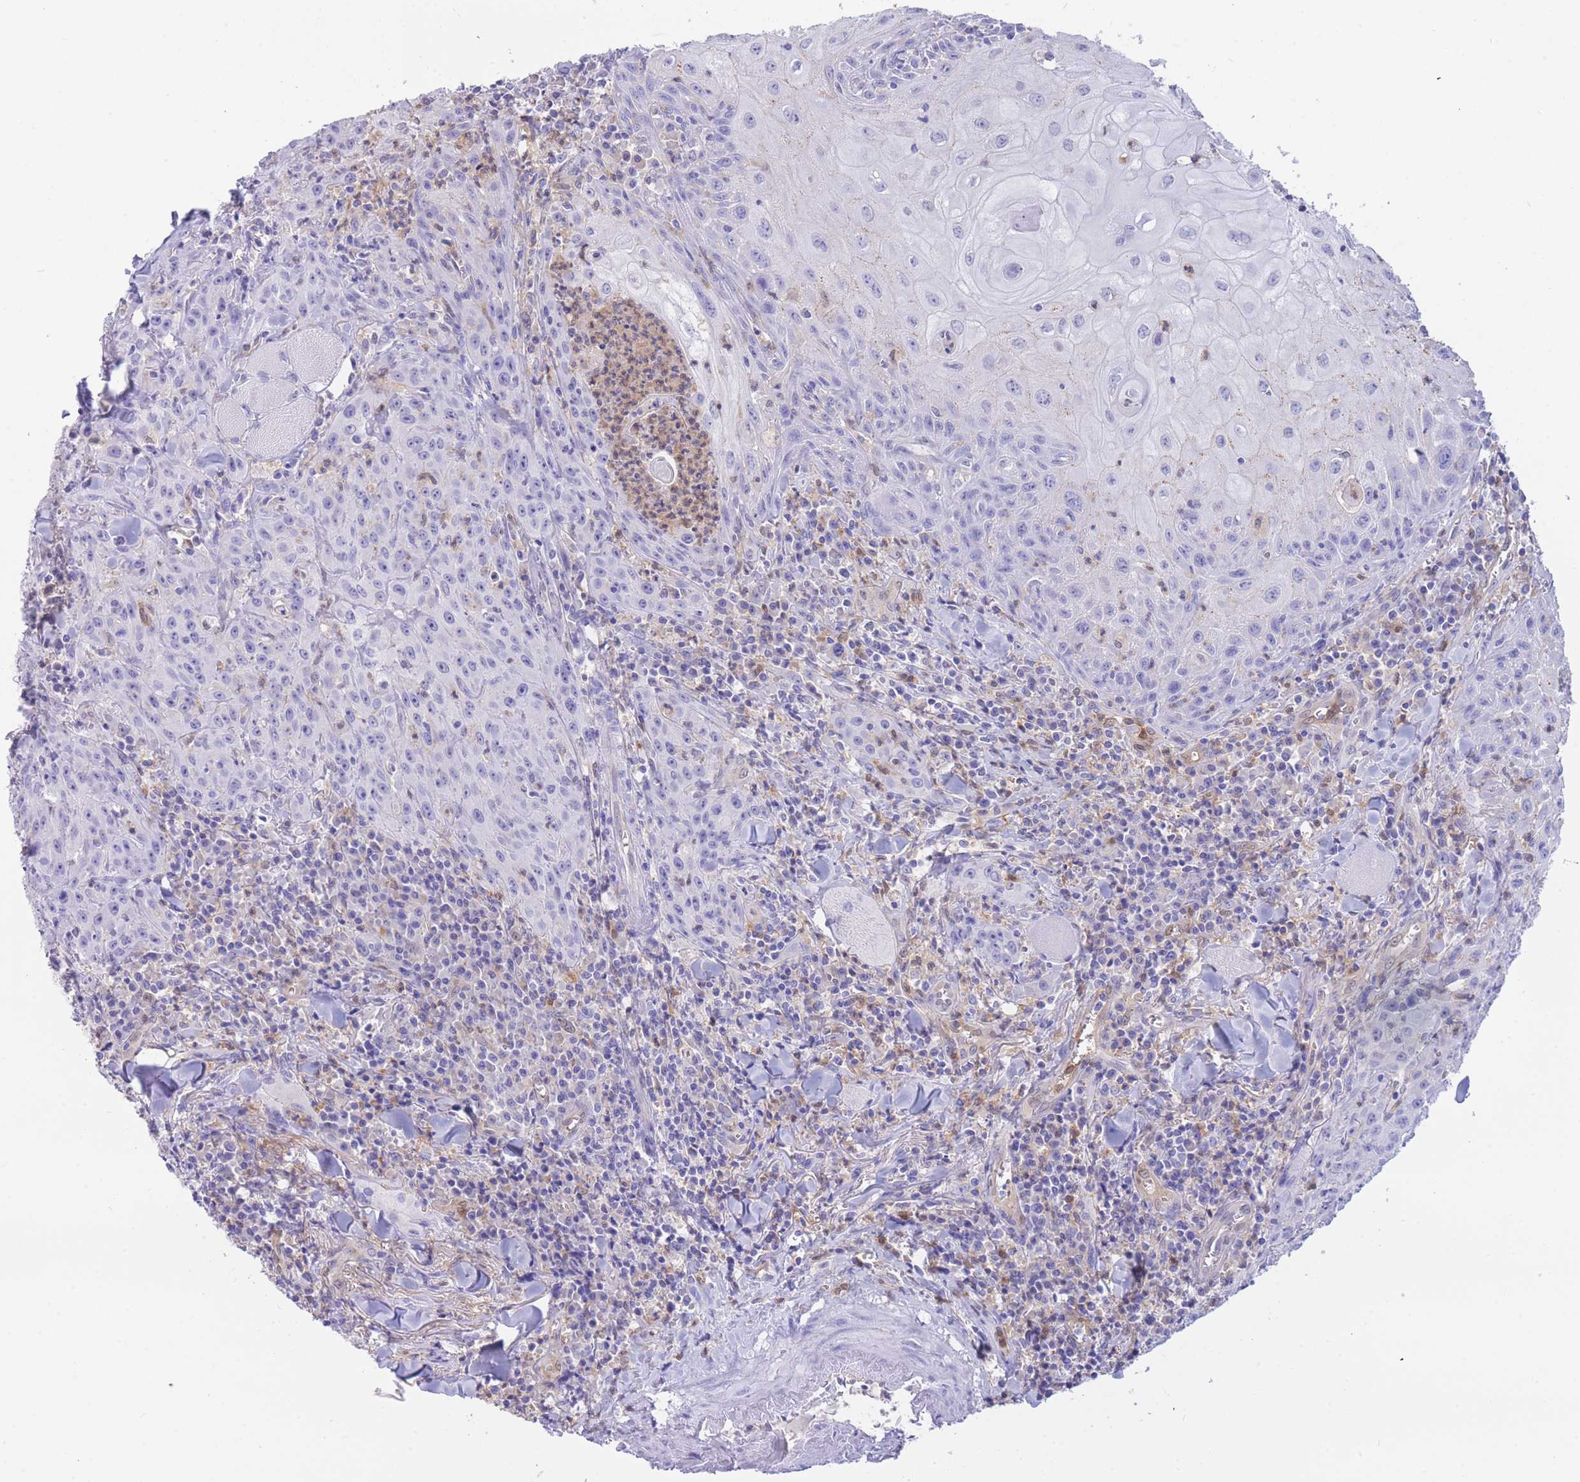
{"staining": {"intensity": "moderate", "quantity": "<25%", "location": "cytoplasmic/membranous"}, "tissue": "head and neck cancer", "cell_type": "Tumor cells", "image_type": "cancer", "snomed": [{"axis": "morphology", "description": "Normal tissue, NOS"}, {"axis": "morphology", "description": "Squamous cell carcinoma, NOS"}, {"axis": "topography", "description": "Oral tissue"}, {"axis": "topography", "description": "Head-Neck"}], "caption": "Human head and neck cancer stained with a protein marker exhibits moderate staining in tumor cells.", "gene": "SULT1A1", "patient": {"sex": "female", "age": 70}}